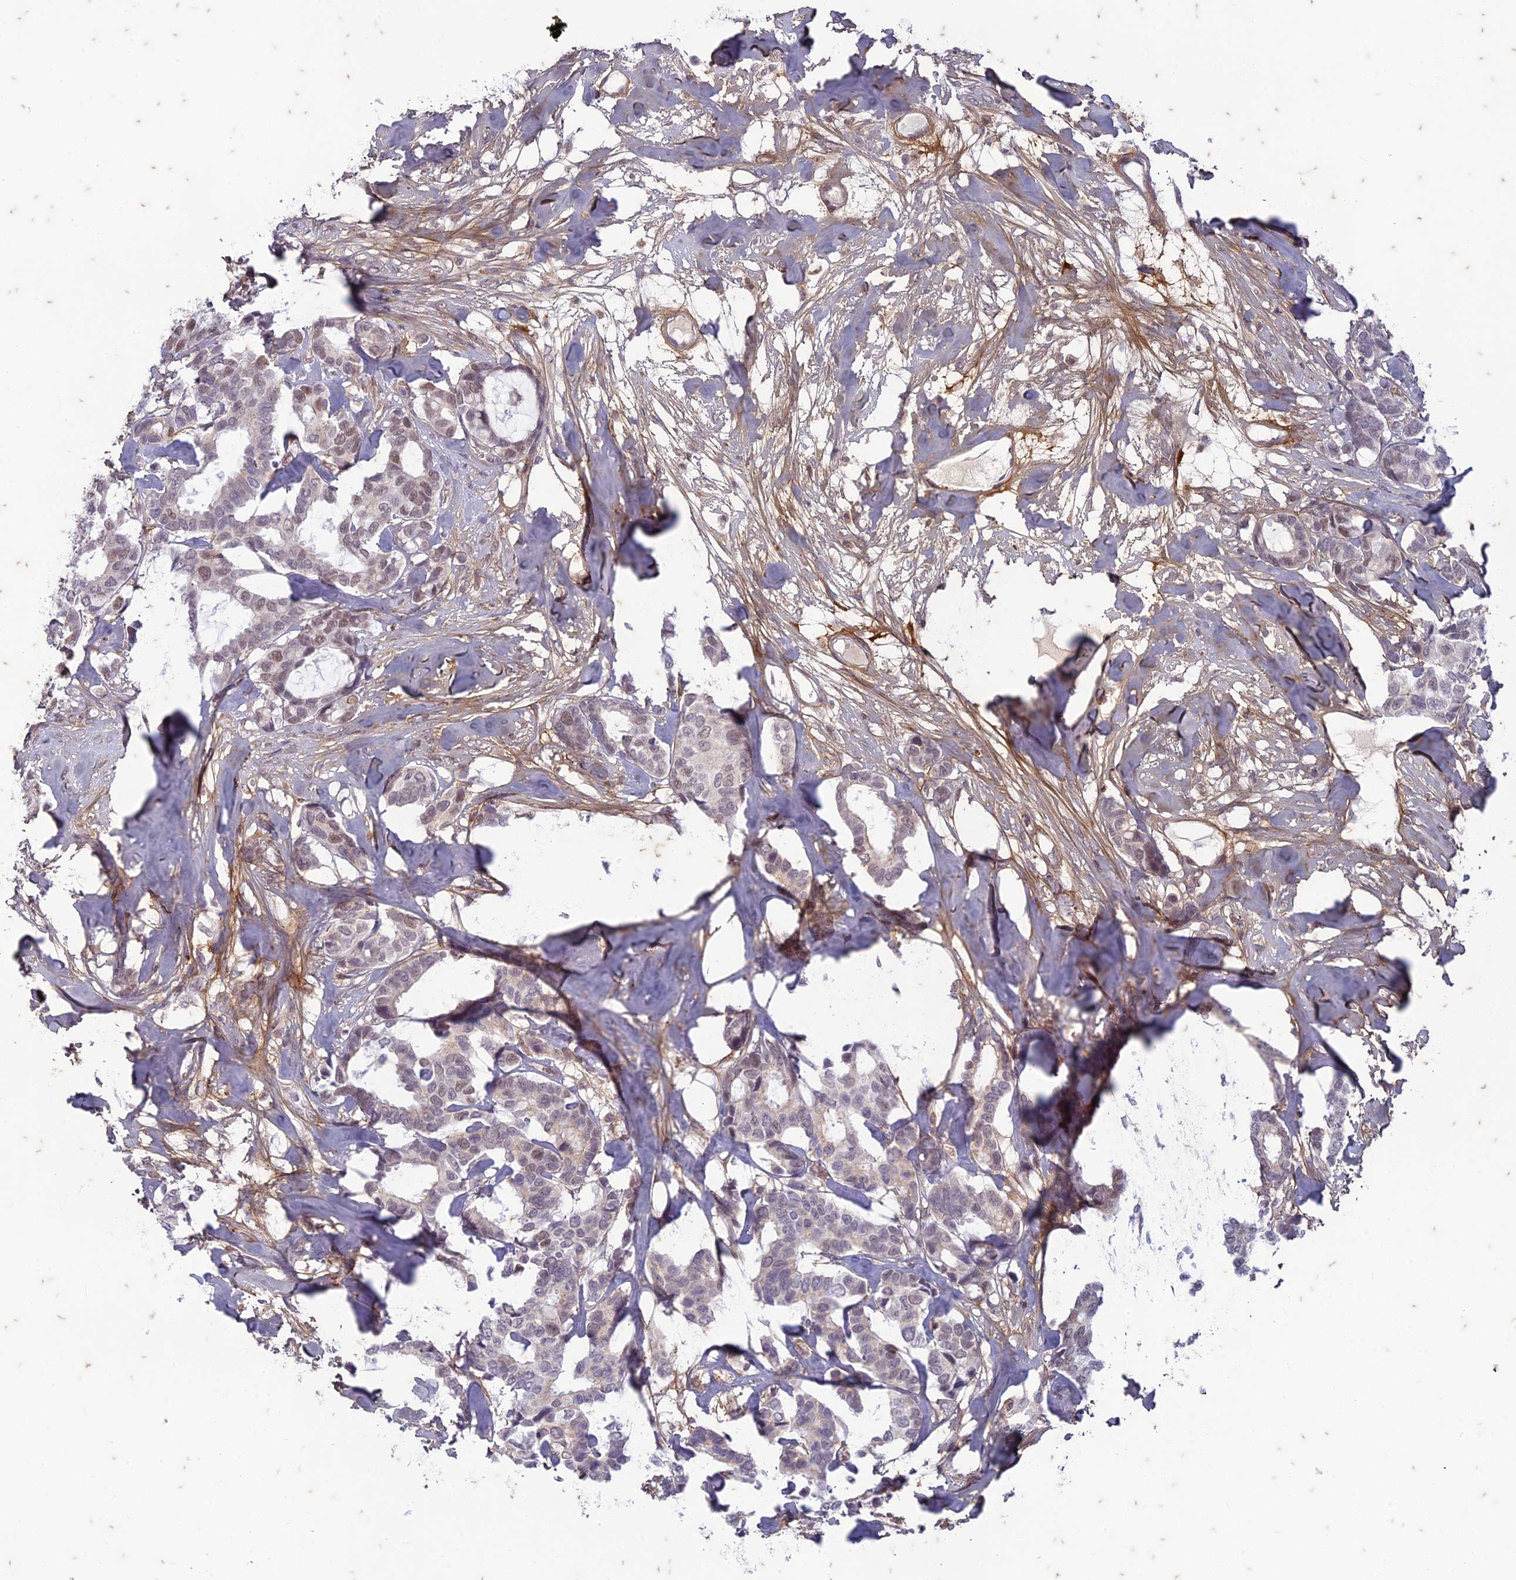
{"staining": {"intensity": "moderate", "quantity": "<25%", "location": "nuclear"}, "tissue": "breast cancer", "cell_type": "Tumor cells", "image_type": "cancer", "snomed": [{"axis": "morphology", "description": "Duct carcinoma"}, {"axis": "topography", "description": "Breast"}], "caption": "Tumor cells demonstrate low levels of moderate nuclear staining in about <25% of cells in breast cancer (infiltrating ductal carcinoma). (IHC, brightfield microscopy, high magnification).", "gene": "PABPN1L", "patient": {"sex": "female", "age": 87}}